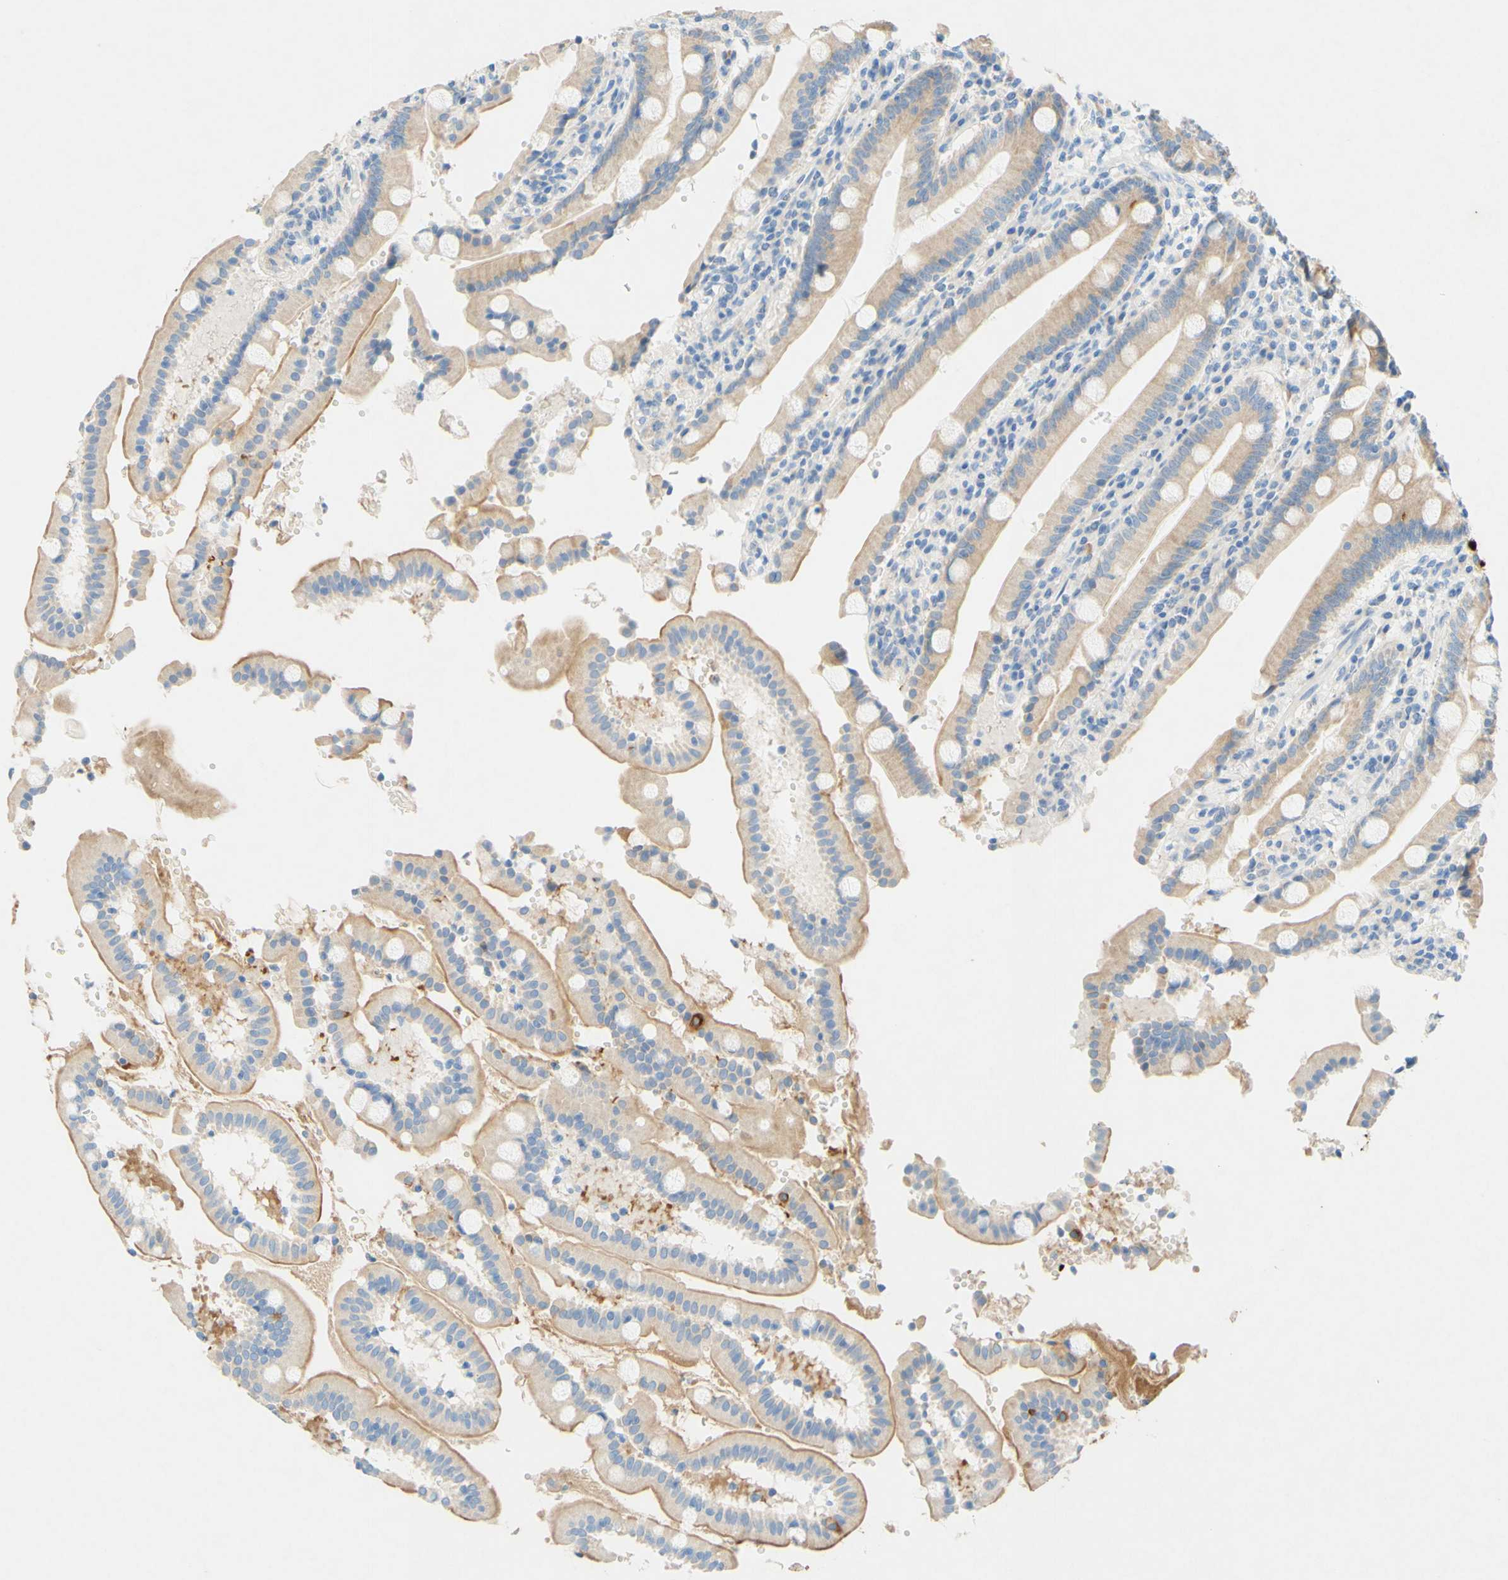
{"staining": {"intensity": "weak", "quantity": ">75%", "location": "cytoplasmic/membranous"}, "tissue": "duodenum", "cell_type": "Glandular cells", "image_type": "normal", "snomed": [{"axis": "morphology", "description": "Normal tissue, NOS"}, {"axis": "topography", "description": "Duodenum"}], "caption": "The image reveals staining of normal duodenum, revealing weak cytoplasmic/membranous protein positivity (brown color) within glandular cells. (DAB (3,3'-diaminobenzidine) IHC with brightfield microscopy, high magnification).", "gene": "SLC46A1", "patient": {"sex": "female", "age": 64}}